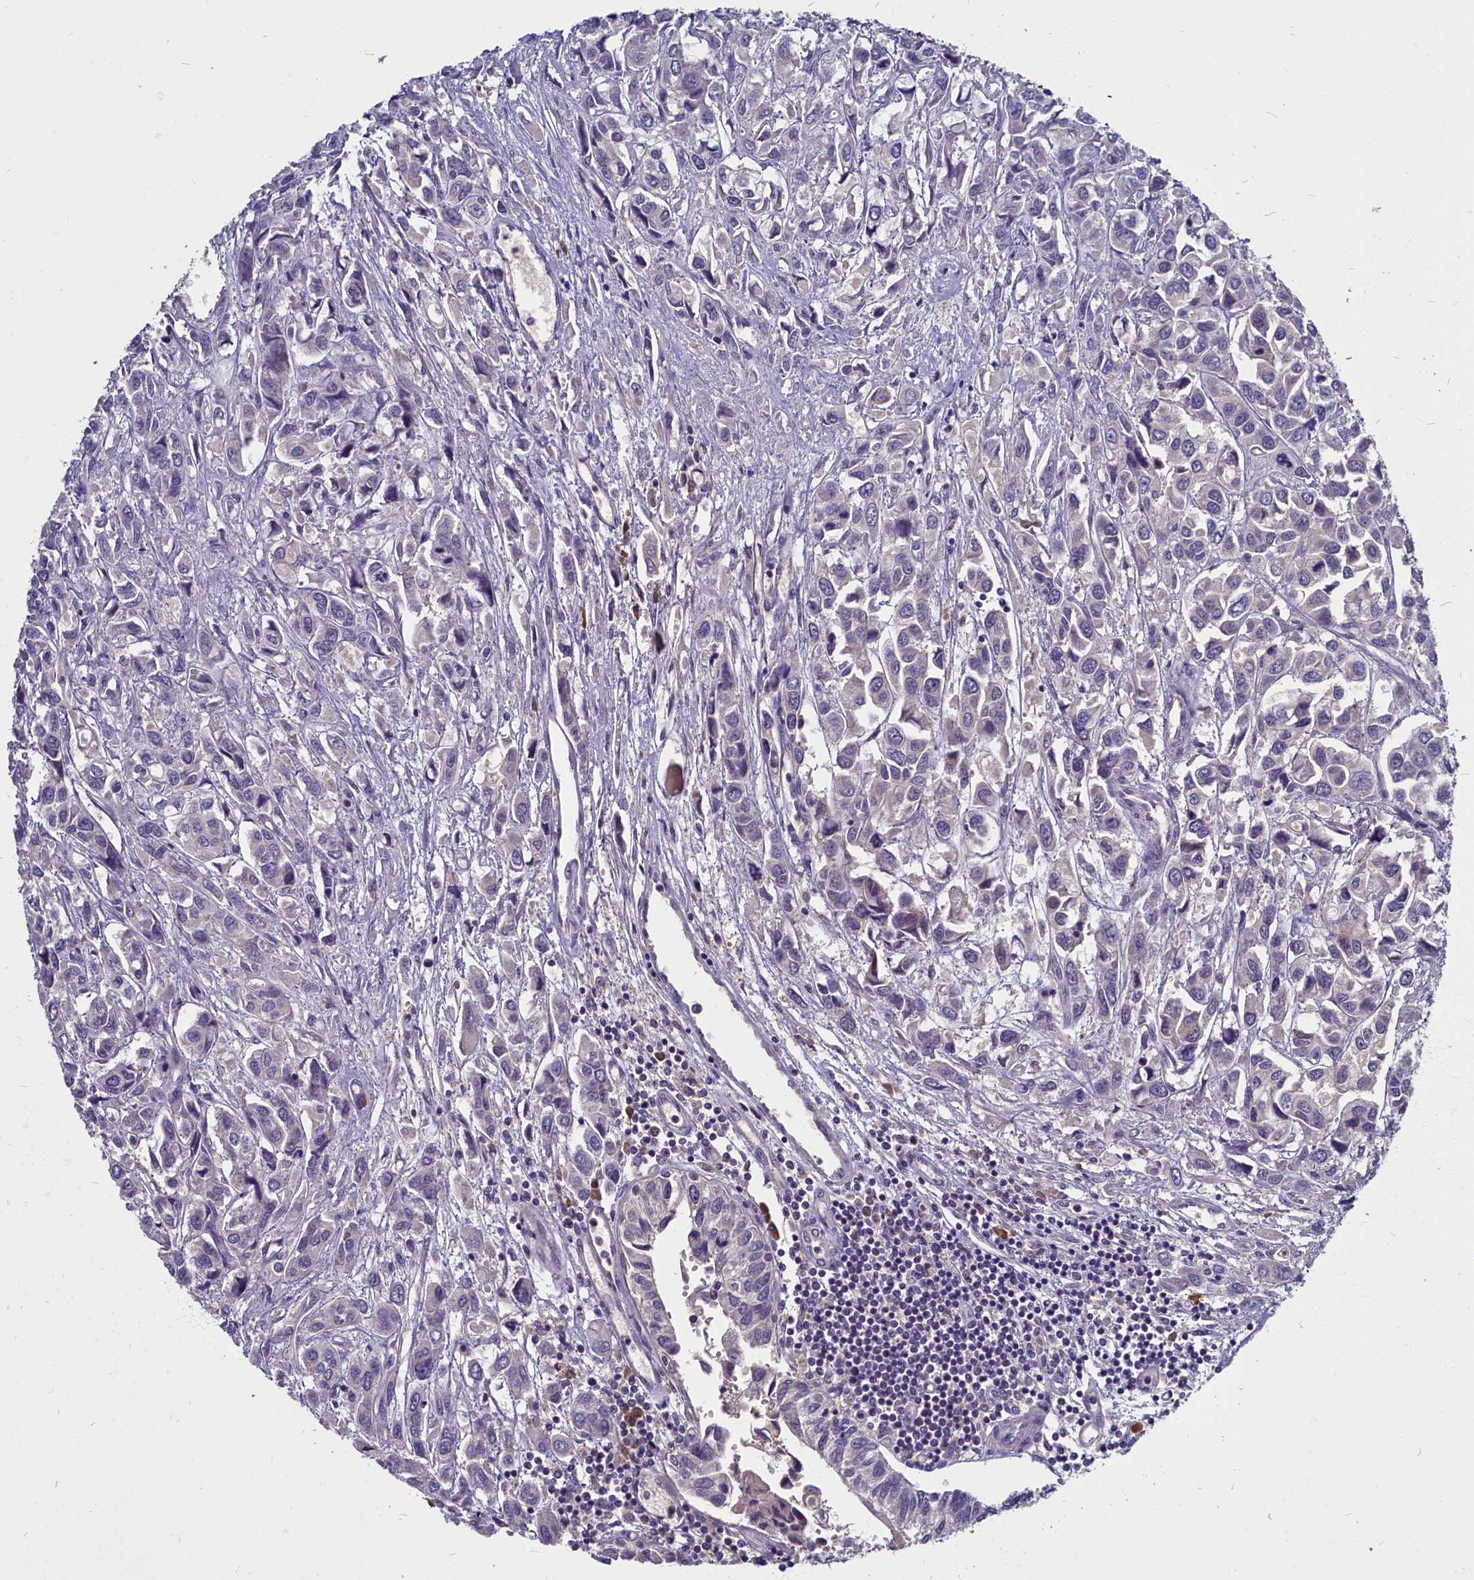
{"staining": {"intensity": "negative", "quantity": "none", "location": "none"}, "tissue": "urothelial cancer", "cell_type": "Tumor cells", "image_type": "cancer", "snomed": [{"axis": "morphology", "description": "Urothelial carcinoma, High grade"}, {"axis": "topography", "description": "Urinary bladder"}], "caption": "Micrograph shows no significant protein expression in tumor cells of urothelial cancer.", "gene": "SV2C", "patient": {"sex": "male", "age": 67}}